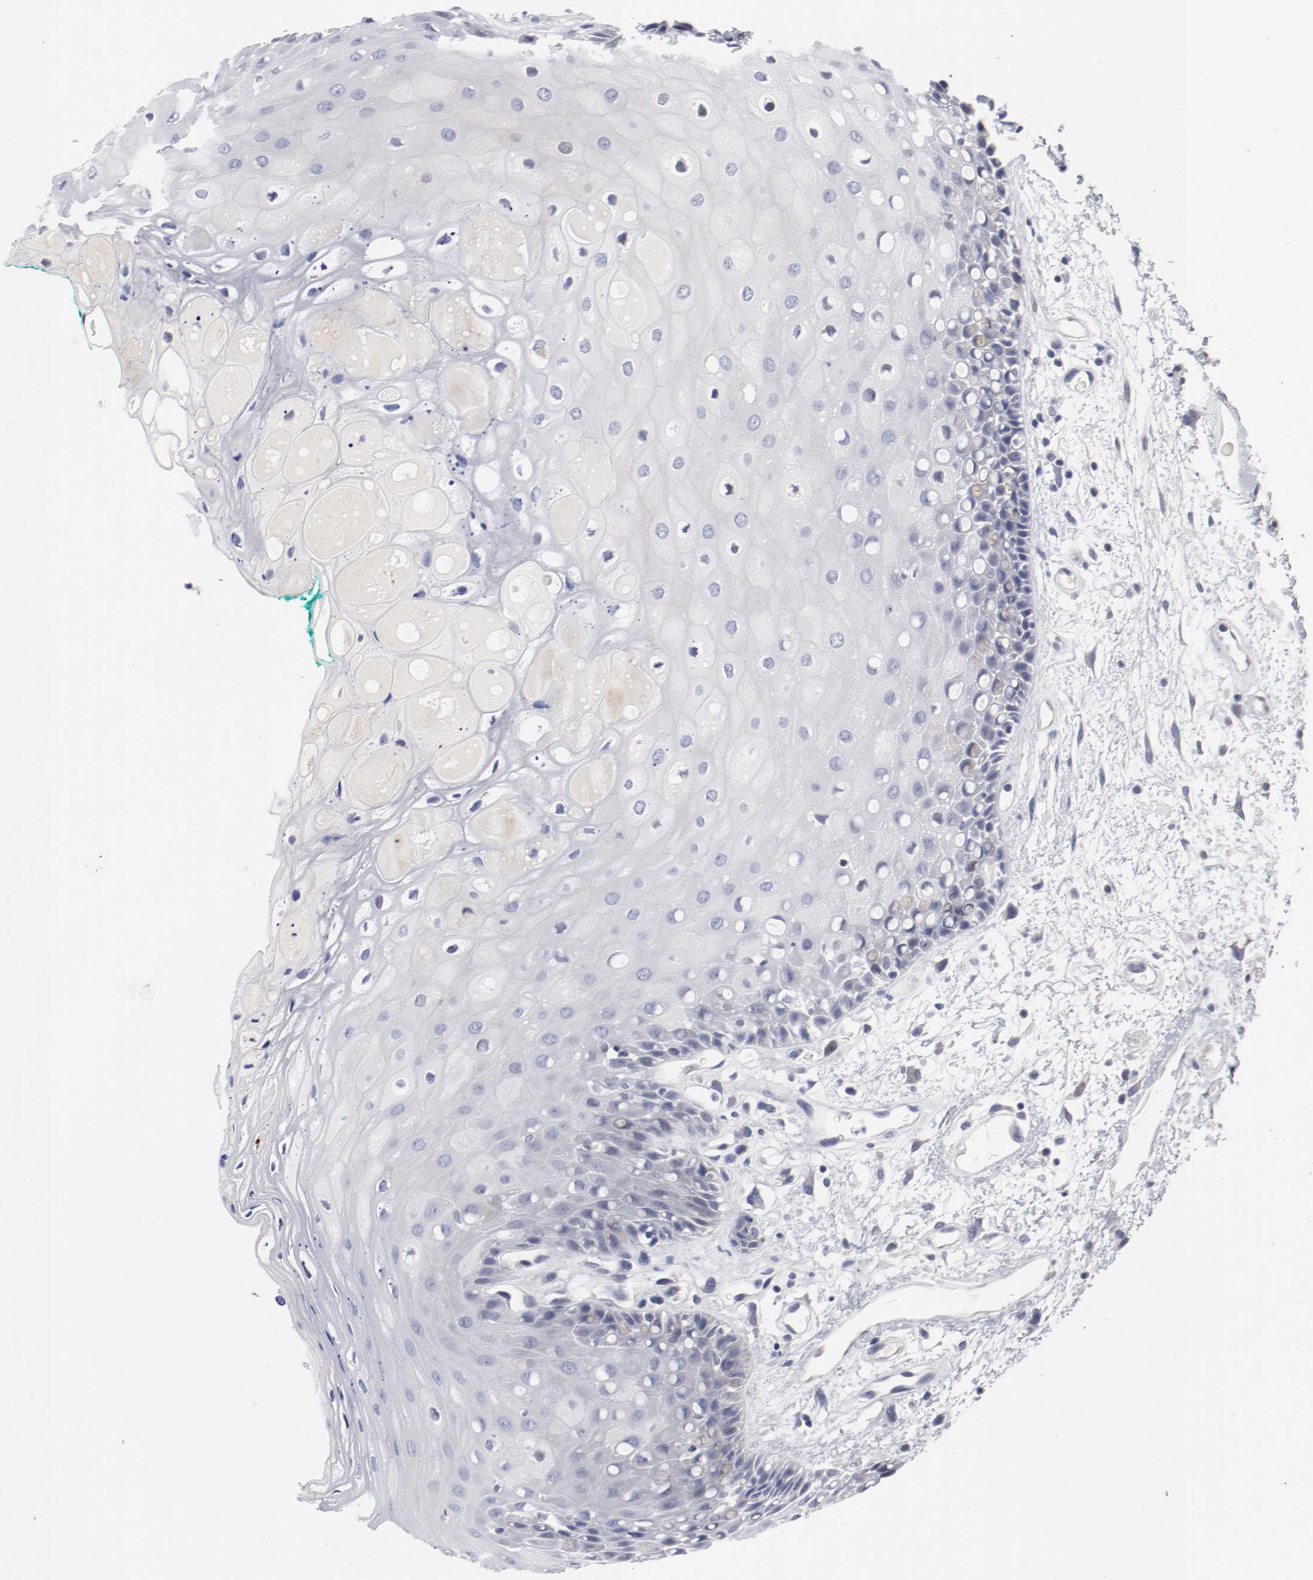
{"staining": {"intensity": "negative", "quantity": "none", "location": "none"}, "tissue": "oral mucosa", "cell_type": "Squamous epithelial cells", "image_type": "normal", "snomed": [{"axis": "morphology", "description": "Normal tissue, NOS"}, {"axis": "morphology", "description": "Squamous cell carcinoma, NOS"}, {"axis": "topography", "description": "Skeletal muscle"}, {"axis": "topography", "description": "Oral tissue"}, {"axis": "topography", "description": "Head-Neck"}], "caption": "High power microscopy photomicrograph of an IHC photomicrograph of normal oral mucosa, revealing no significant expression in squamous epithelial cells.", "gene": "KCNK13", "patient": {"sex": "female", "age": 84}}